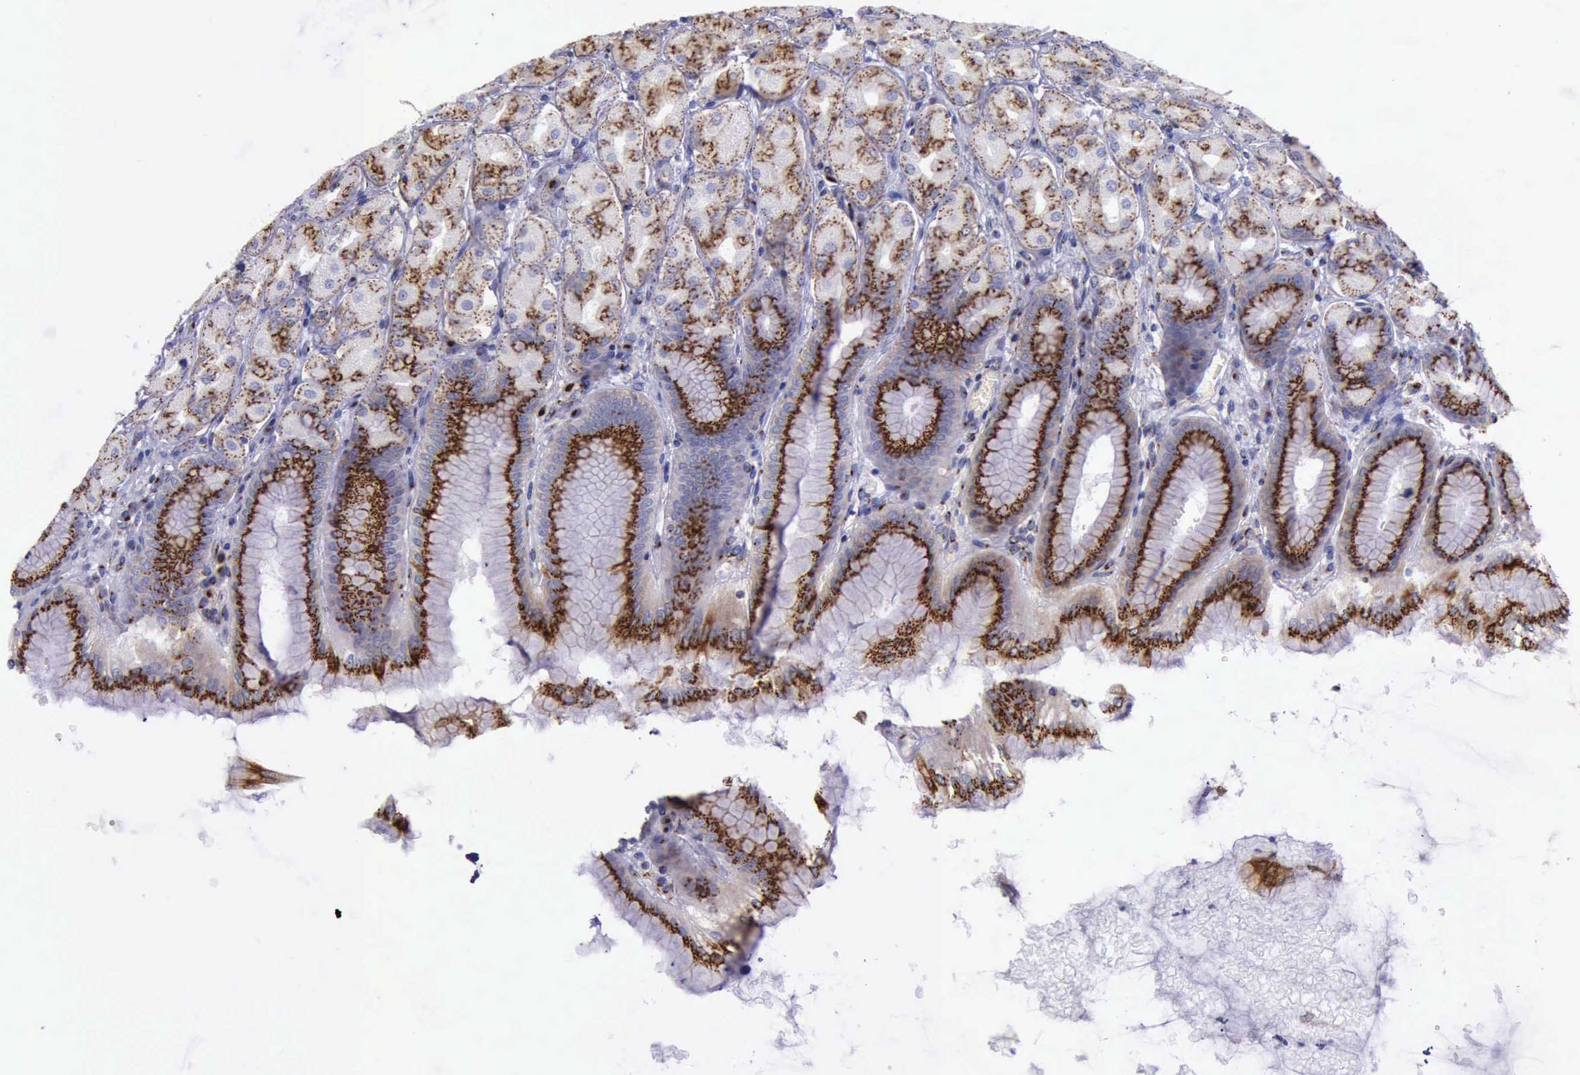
{"staining": {"intensity": "strong", "quantity": ">75%", "location": "cytoplasmic/membranous"}, "tissue": "stomach", "cell_type": "Glandular cells", "image_type": "normal", "snomed": [{"axis": "morphology", "description": "Normal tissue, NOS"}, {"axis": "topography", "description": "Stomach, upper"}], "caption": "Unremarkable stomach exhibits strong cytoplasmic/membranous expression in about >75% of glandular cells.", "gene": "GOLGA5", "patient": {"sex": "female", "age": 56}}